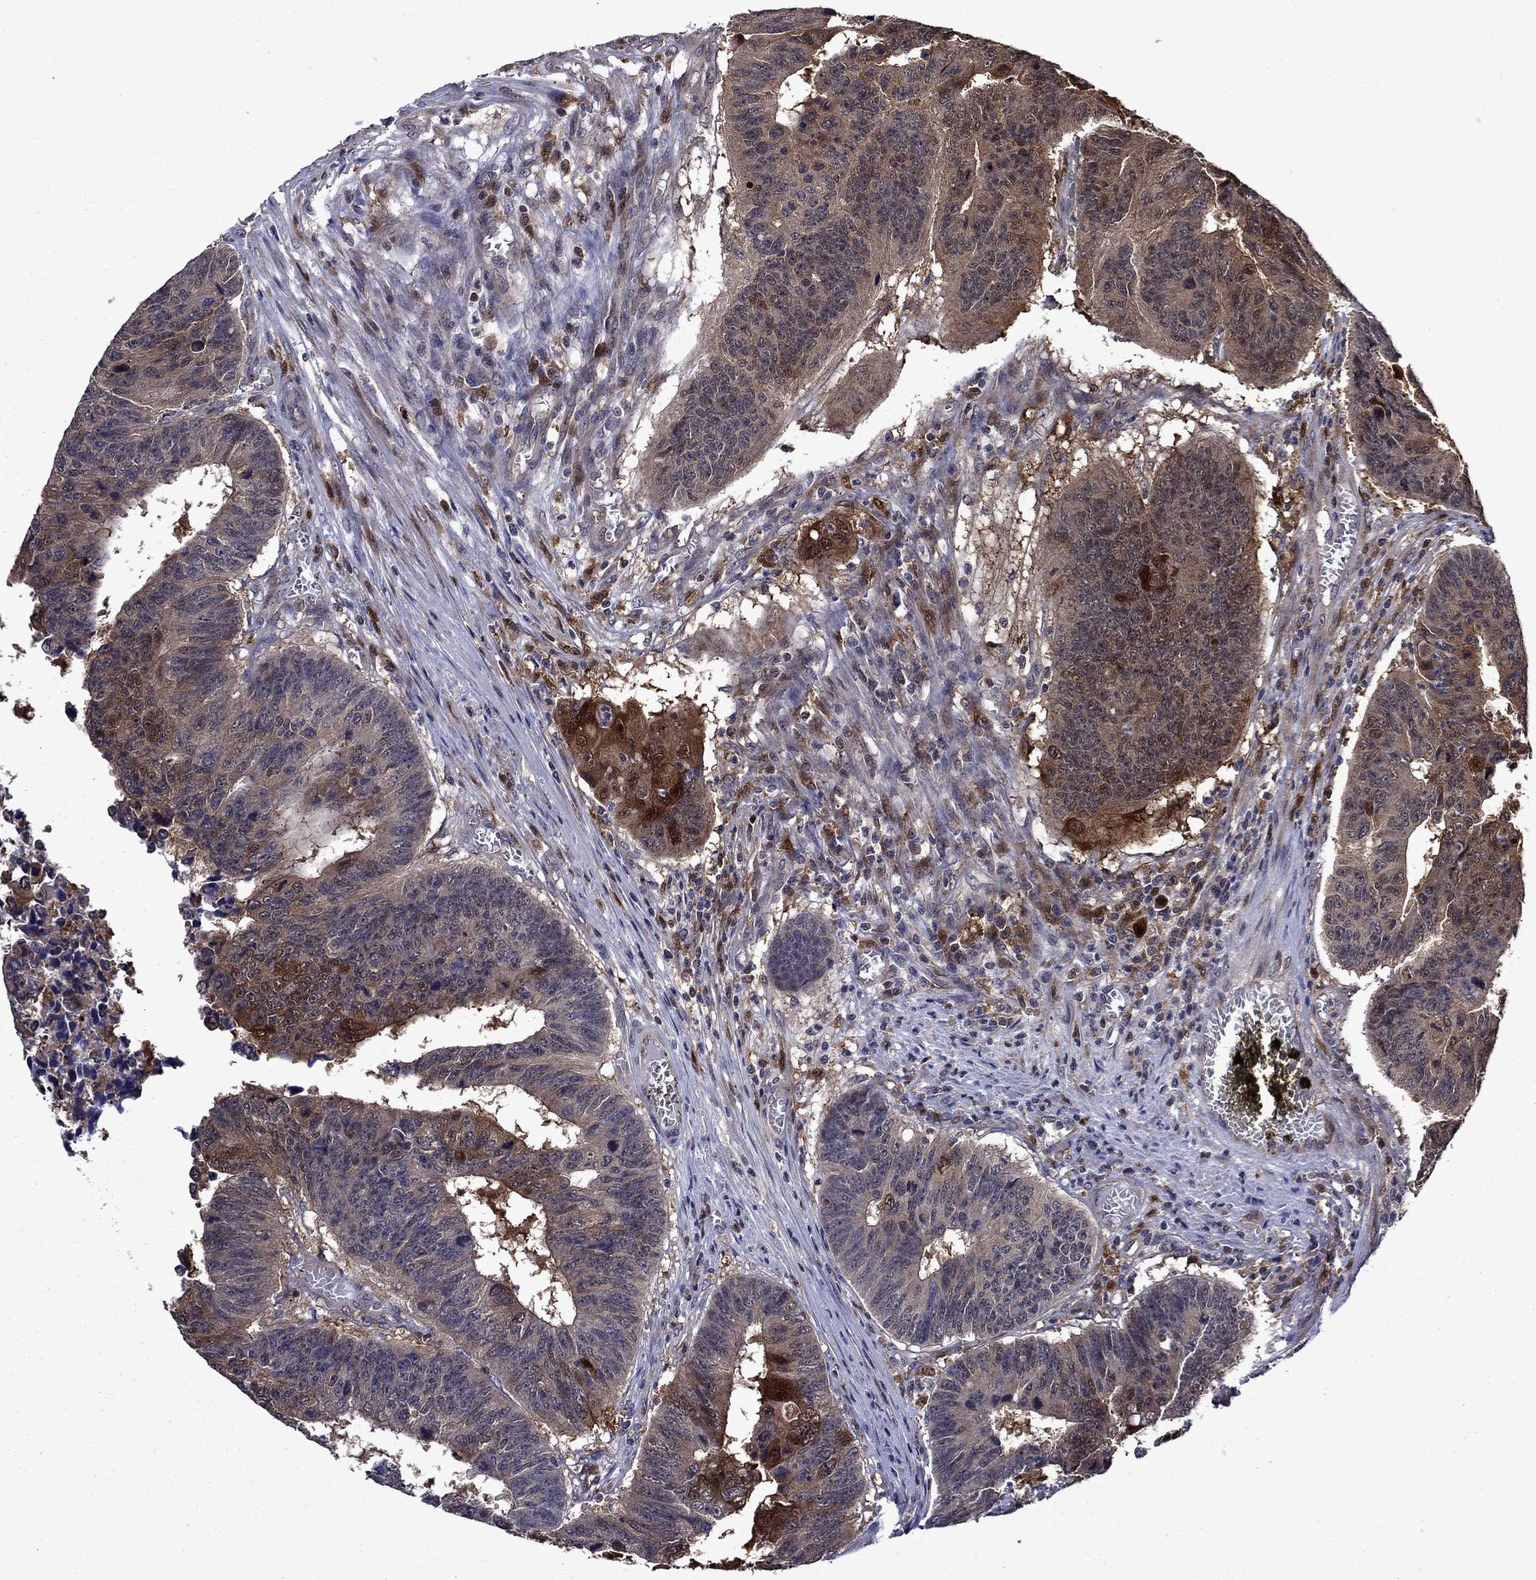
{"staining": {"intensity": "strong", "quantity": "25%-75%", "location": "cytoplasmic/membranous"}, "tissue": "colorectal cancer", "cell_type": "Tumor cells", "image_type": "cancer", "snomed": [{"axis": "morphology", "description": "Adenocarcinoma, NOS"}, {"axis": "topography", "description": "Appendix"}, {"axis": "topography", "description": "Colon"}, {"axis": "topography", "description": "Cecum"}, {"axis": "topography", "description": "Colon asc"}], "caption": "Colorectal cancer (adenocarcinoma) was stained to show a protein in brown. There is high levels of strong cytoplasmic/membranous expression in approximately 25%-75% of tumor cells.", "gene": "TPMT", "patient": {"sex": "female", "age": 85}}